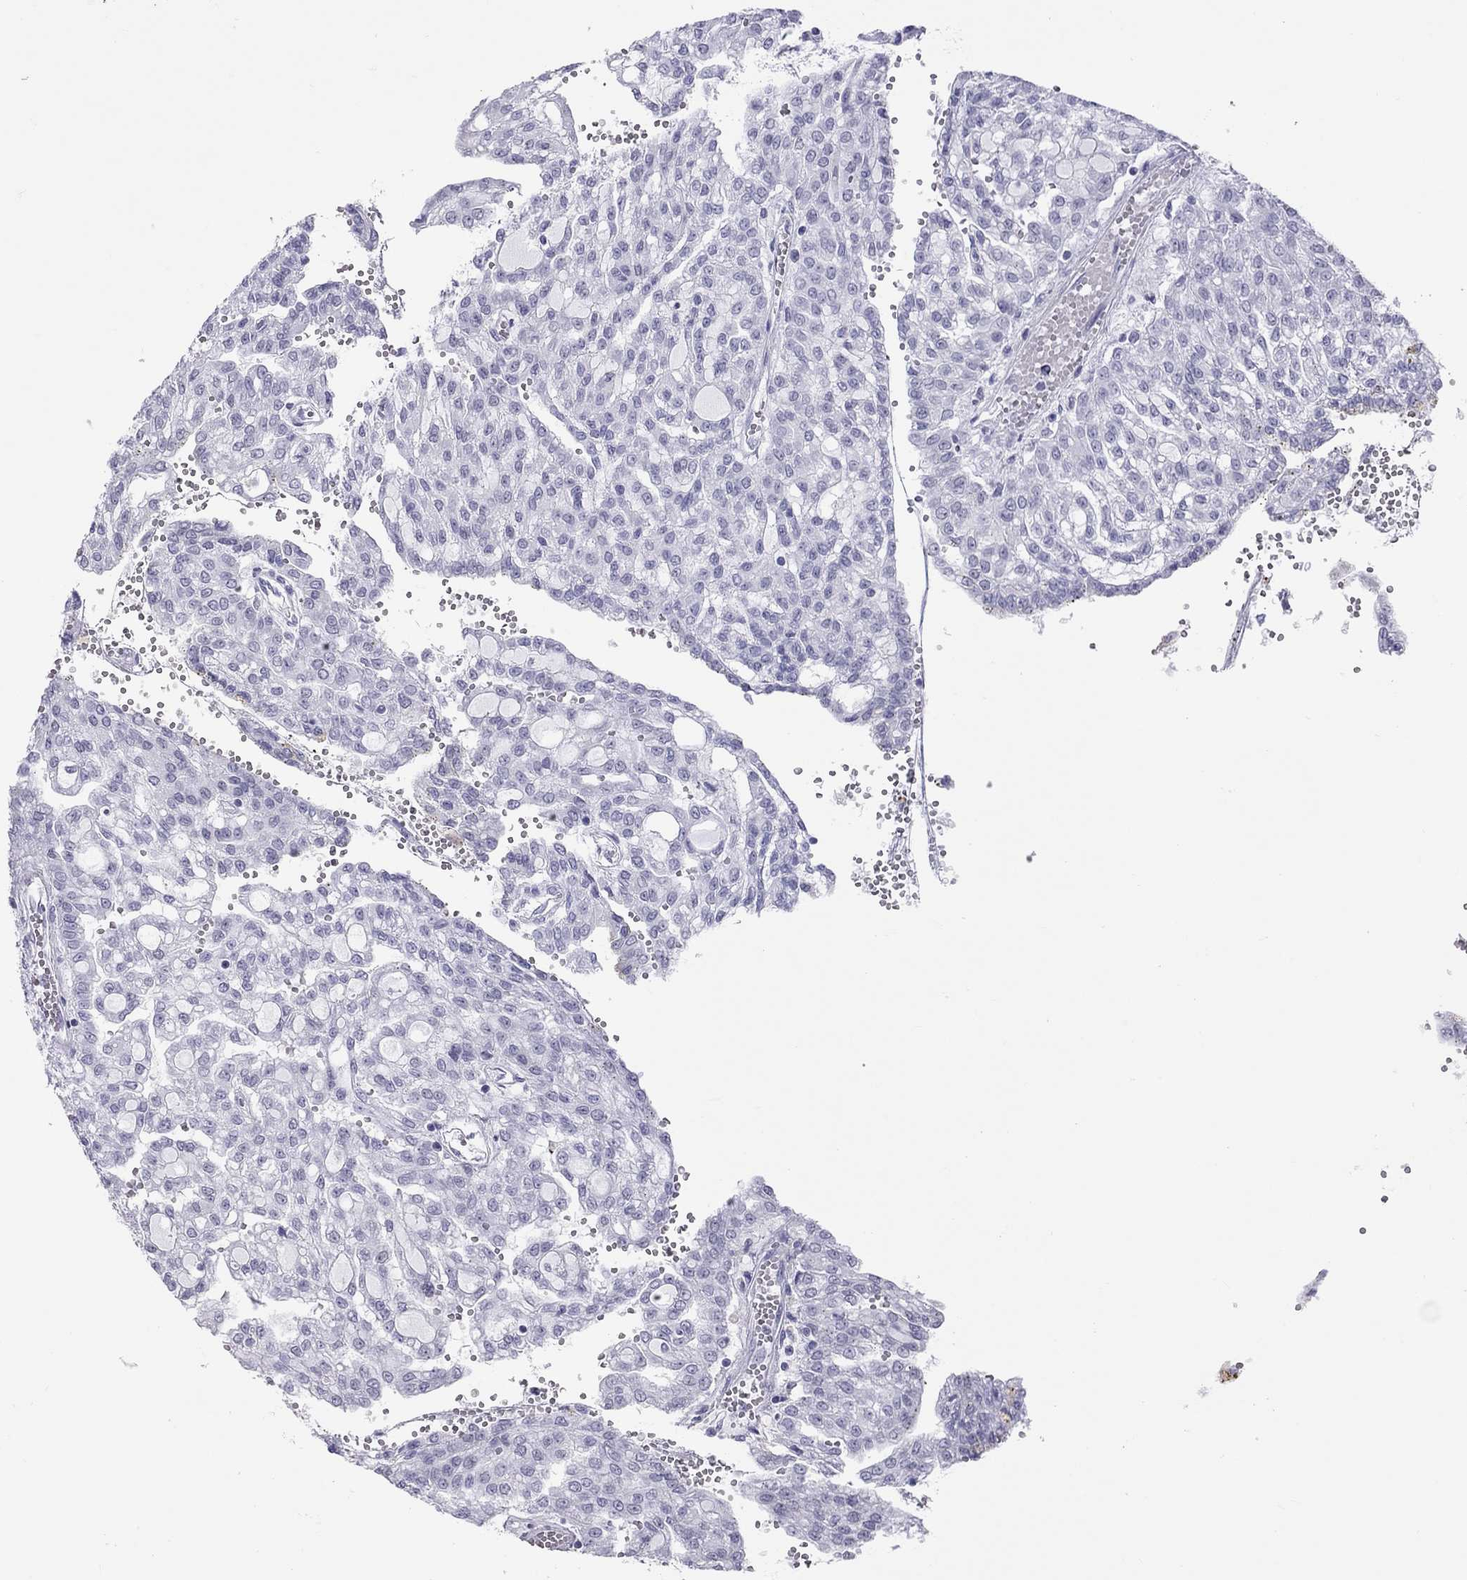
{"staining": {"intensity": "negative", "quantity": "none", "location": "none"}, "tissue": "renal cancer", "cell_type": "Tumor cells", "image_type": "cancer", "snomed": [{"axis": "morphology", "description": "Adenocarcinoma, NOS"}, {"axis": "topography", "description": "Kidney"}], "caption": "Tumor cells show no significant positivity in renal cancer. The staining was performed using DAB to visualize the protein expression in brown, while the nuclei were stained in blue with hematoxylin (Magnification: 20x).", "gene": "JHY", "patient": {"sex": "male", "age": 63}}